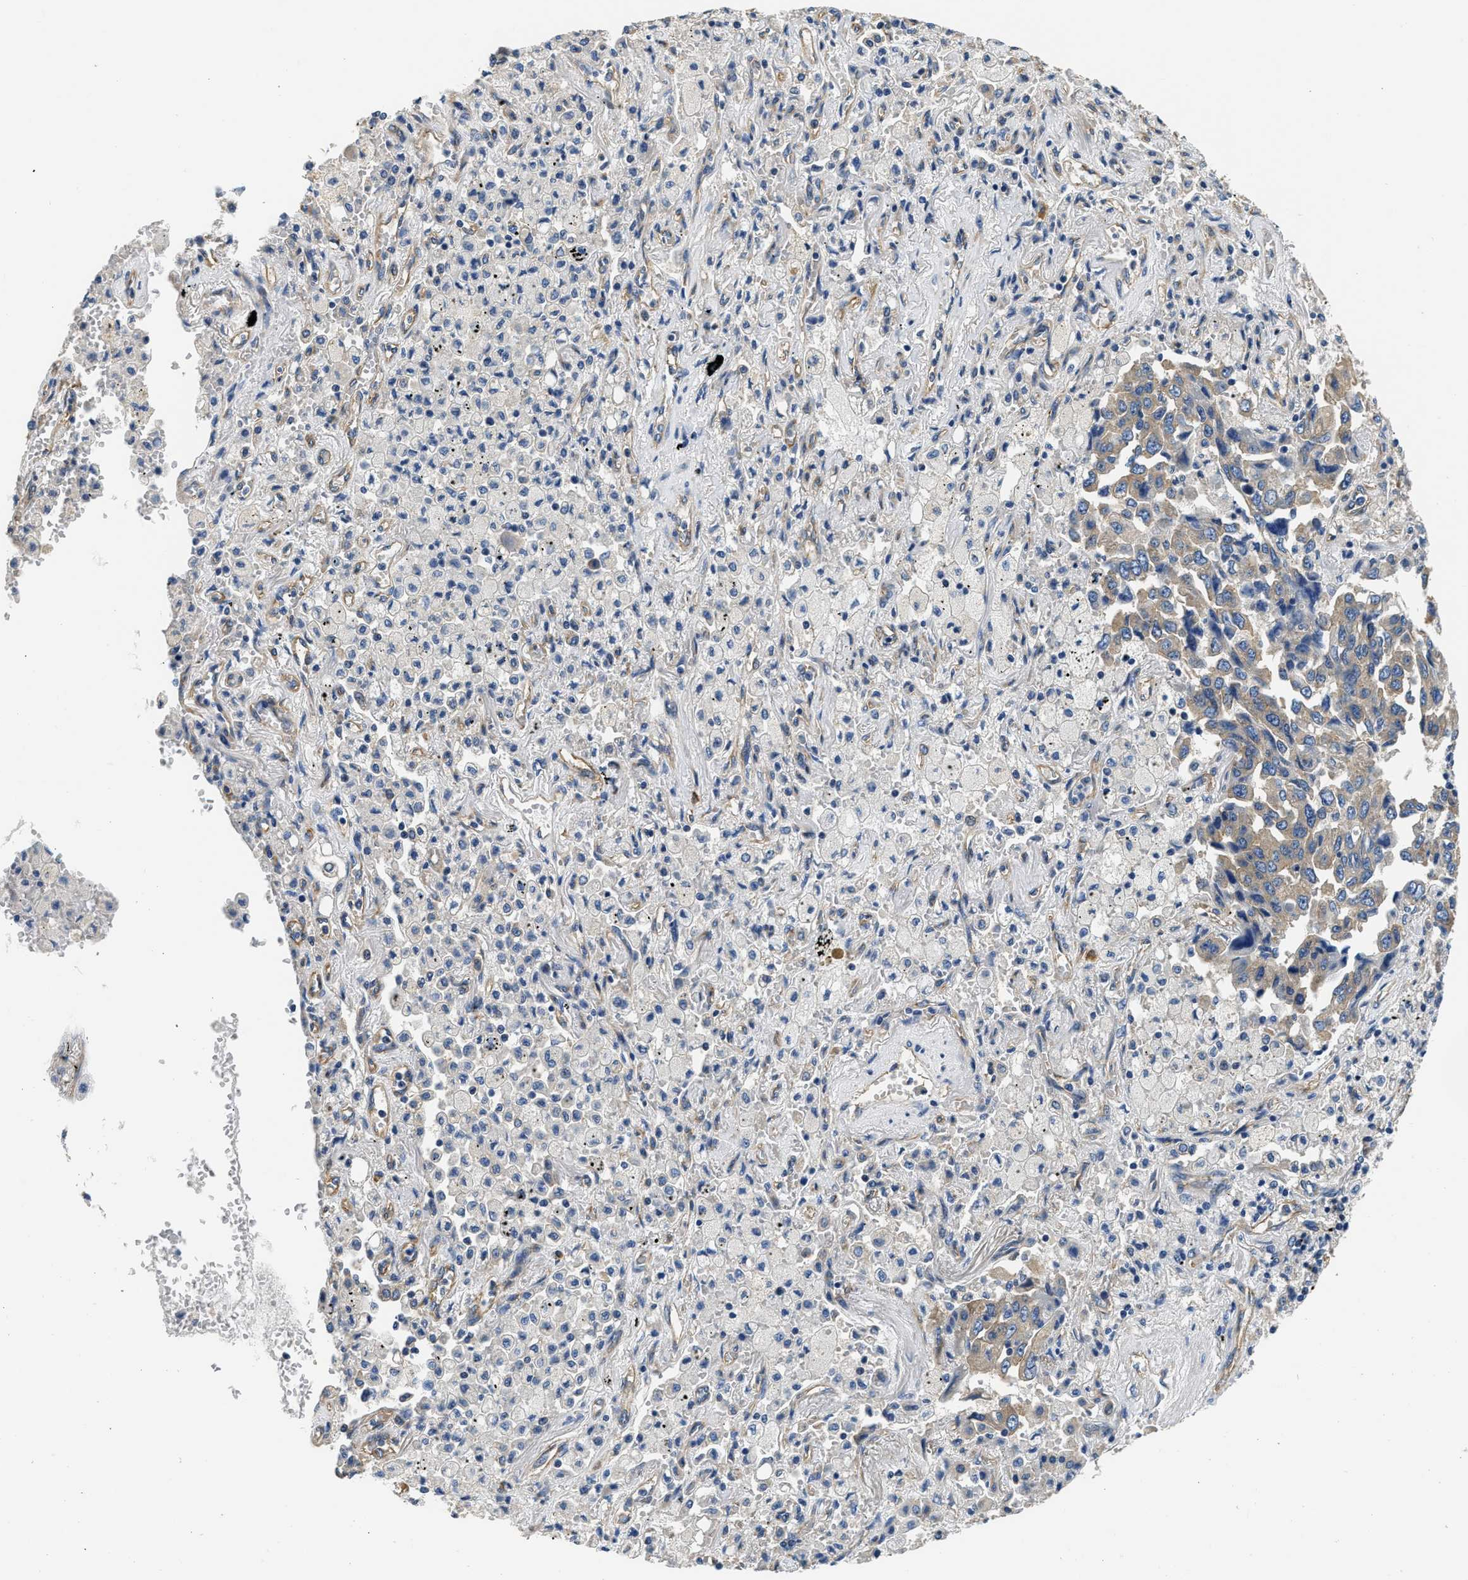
{"staining": {"intensity": "moderate", "quantity": ">75%", "location": "cytoplasmic/membranous"}, "tissue": "lung cancer", "cell_type": "Tumor cells", "image_type": "cancer", "snomed": [{"axis": "morphology", "description": "Adenocarcinoma, NOS"}, {"axis": "topography", "description": "Lung"}], "caption": "Protein expression analysis of human lung cancer (adenocarcinoma) reveals moderate cytoplasmic/membranous staining in about >75% of tumor cells.", "gene": "CSDE1", "patient": {"sex": "female", "age": 65}}